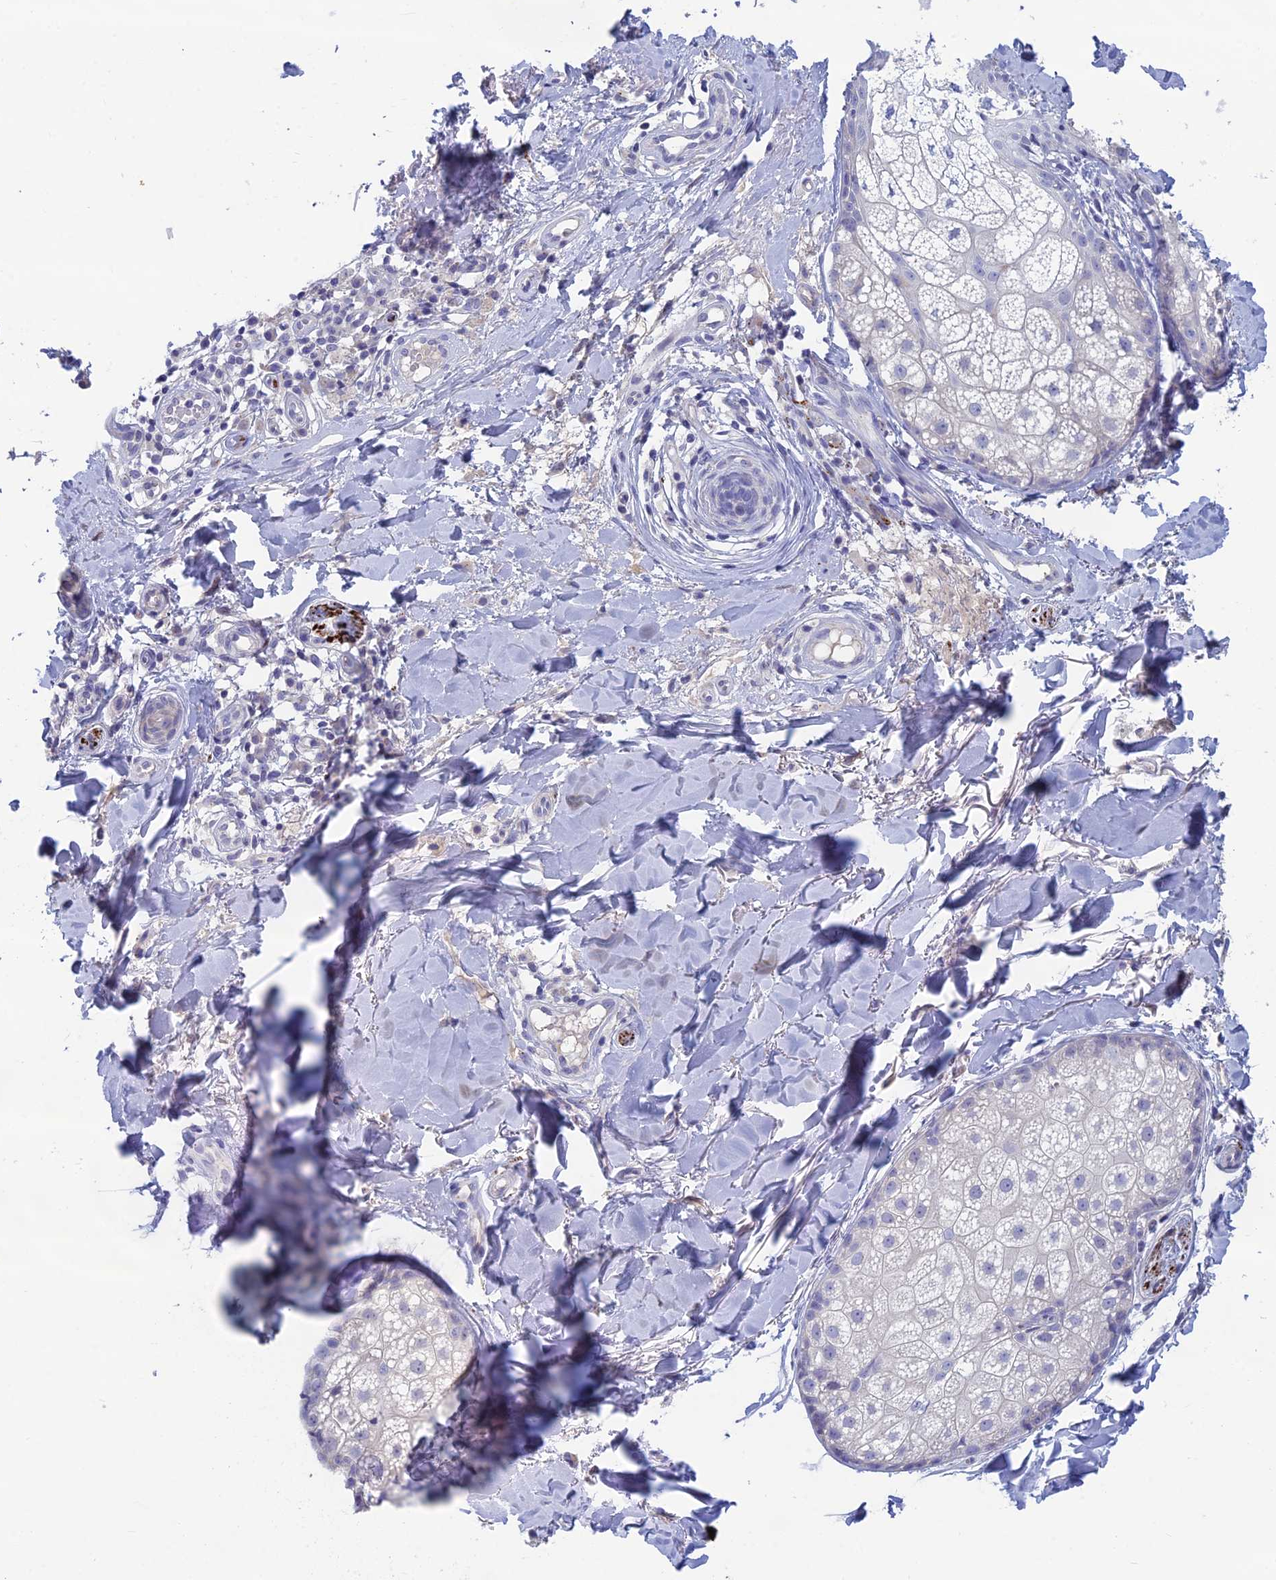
{"staining": {"intensity": "negative", "quantity": "none", "location": "none"}, "tissue": "skin cancer", "cell_type": "Tumor cells", "image_type": "cancer", "snomed": [{"axis": "morphology", "description": "Basal cell carcinoma"}, {"axis": "topography", "description": "Skin"}], "caption": "Immunohistochemistry of human basal cell carcinoma (skin) demonstrates no expression in tumor cells. The staining is performed using DAB (3,3'-diaminobenzidine) brown chromogen with nuclei counter-stained in using hematoxylin.", "gene": "XPO7", "patient": {"sex": "female", "age": 61}}